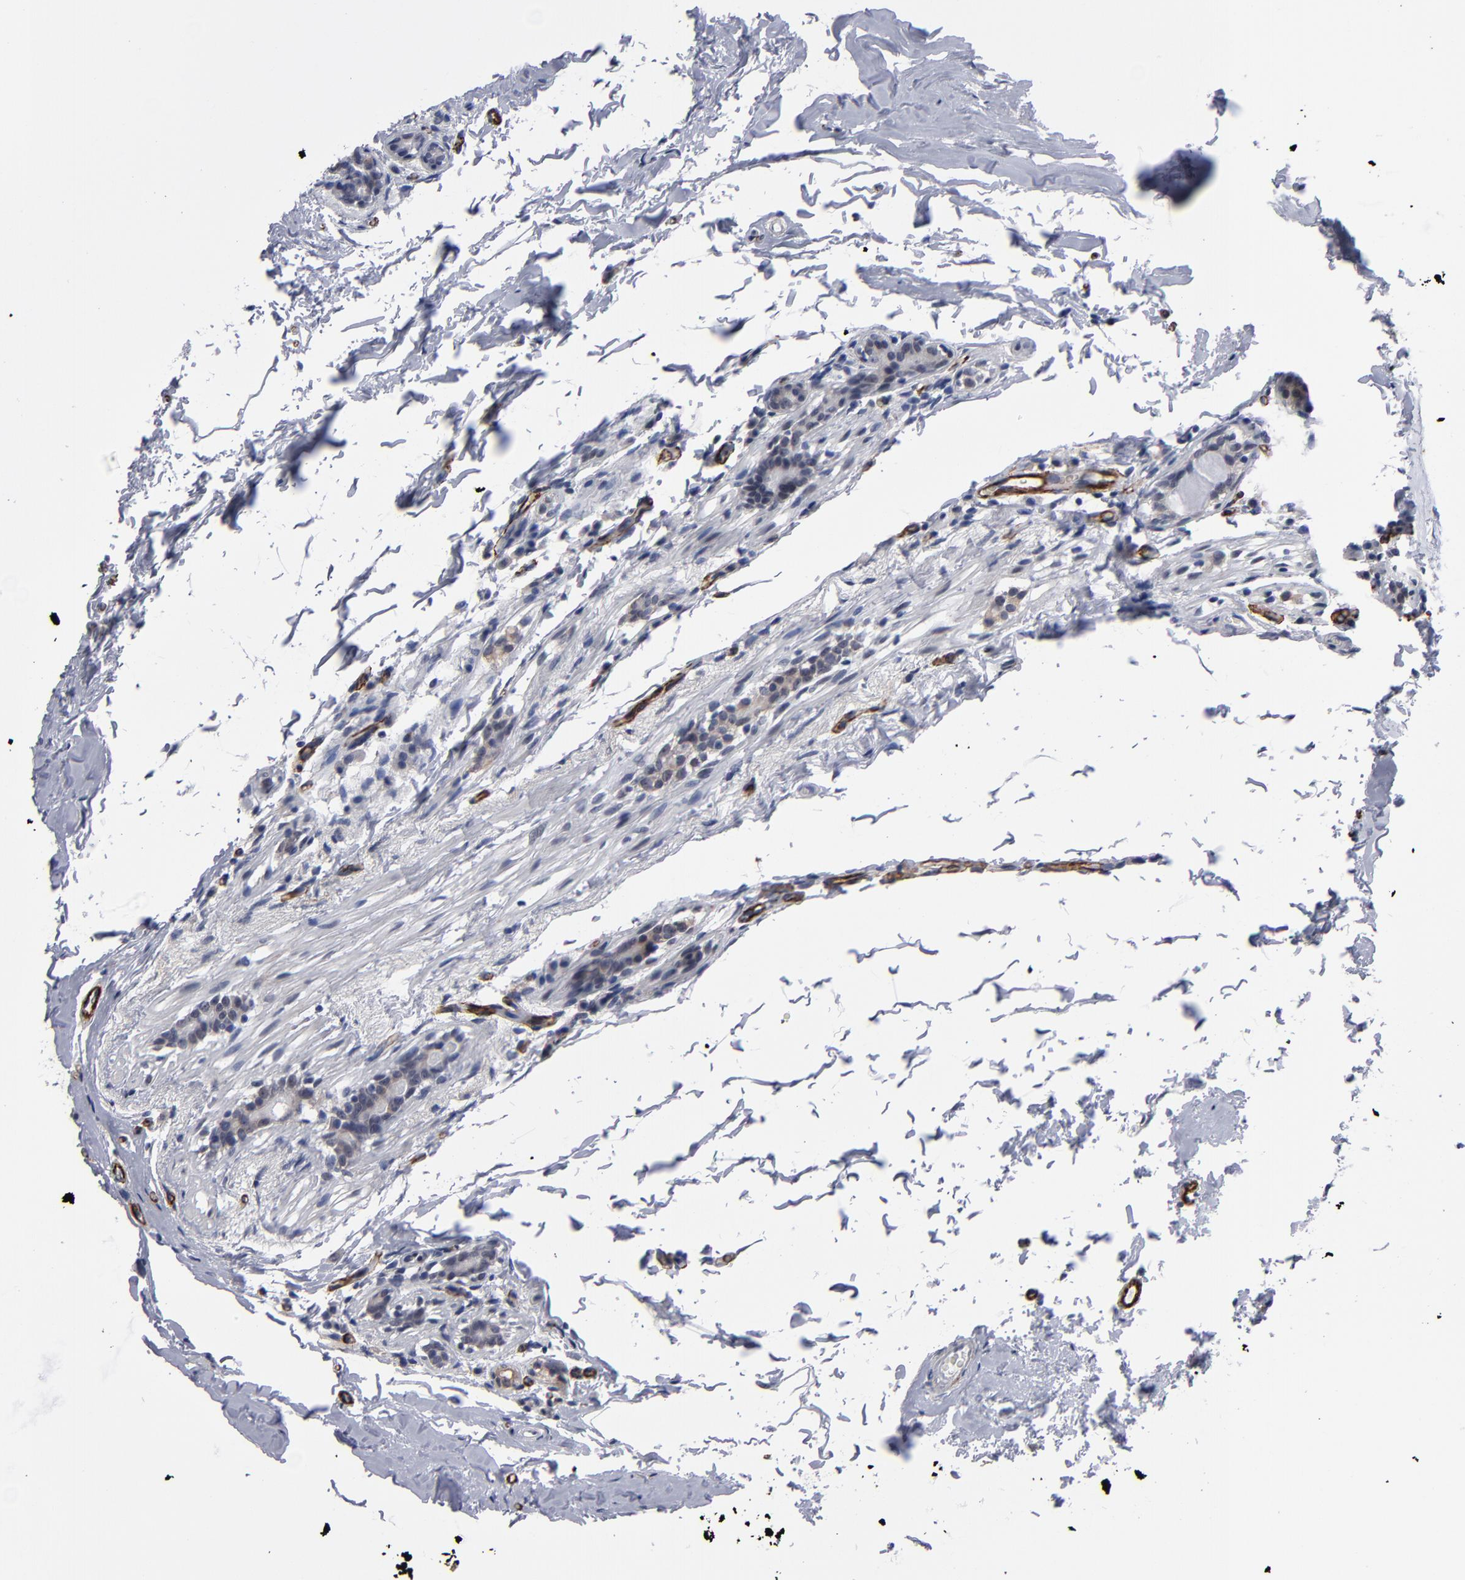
{"staining": {"intensity": "weak", "quantity": ">75%", "location": "cytoplasmic/membranous"}, "tissue": "breast cancer", "cell_type": "Tumor cells", "image_type": "cancer", "snomed": [{"axis": "morphology", "description": "Lobular carcinoma"}, {"axis": "topography", "description": "Breast"}], "caption": "Immunohistochemical staining of lobular carcinoma (breast) reveals low levels of weak cytoplasmic/membranous protein expression in approximately >75% of tumor cells.", "gene": "ZNF175", "patient": {"sex": "female", "age": 55}}